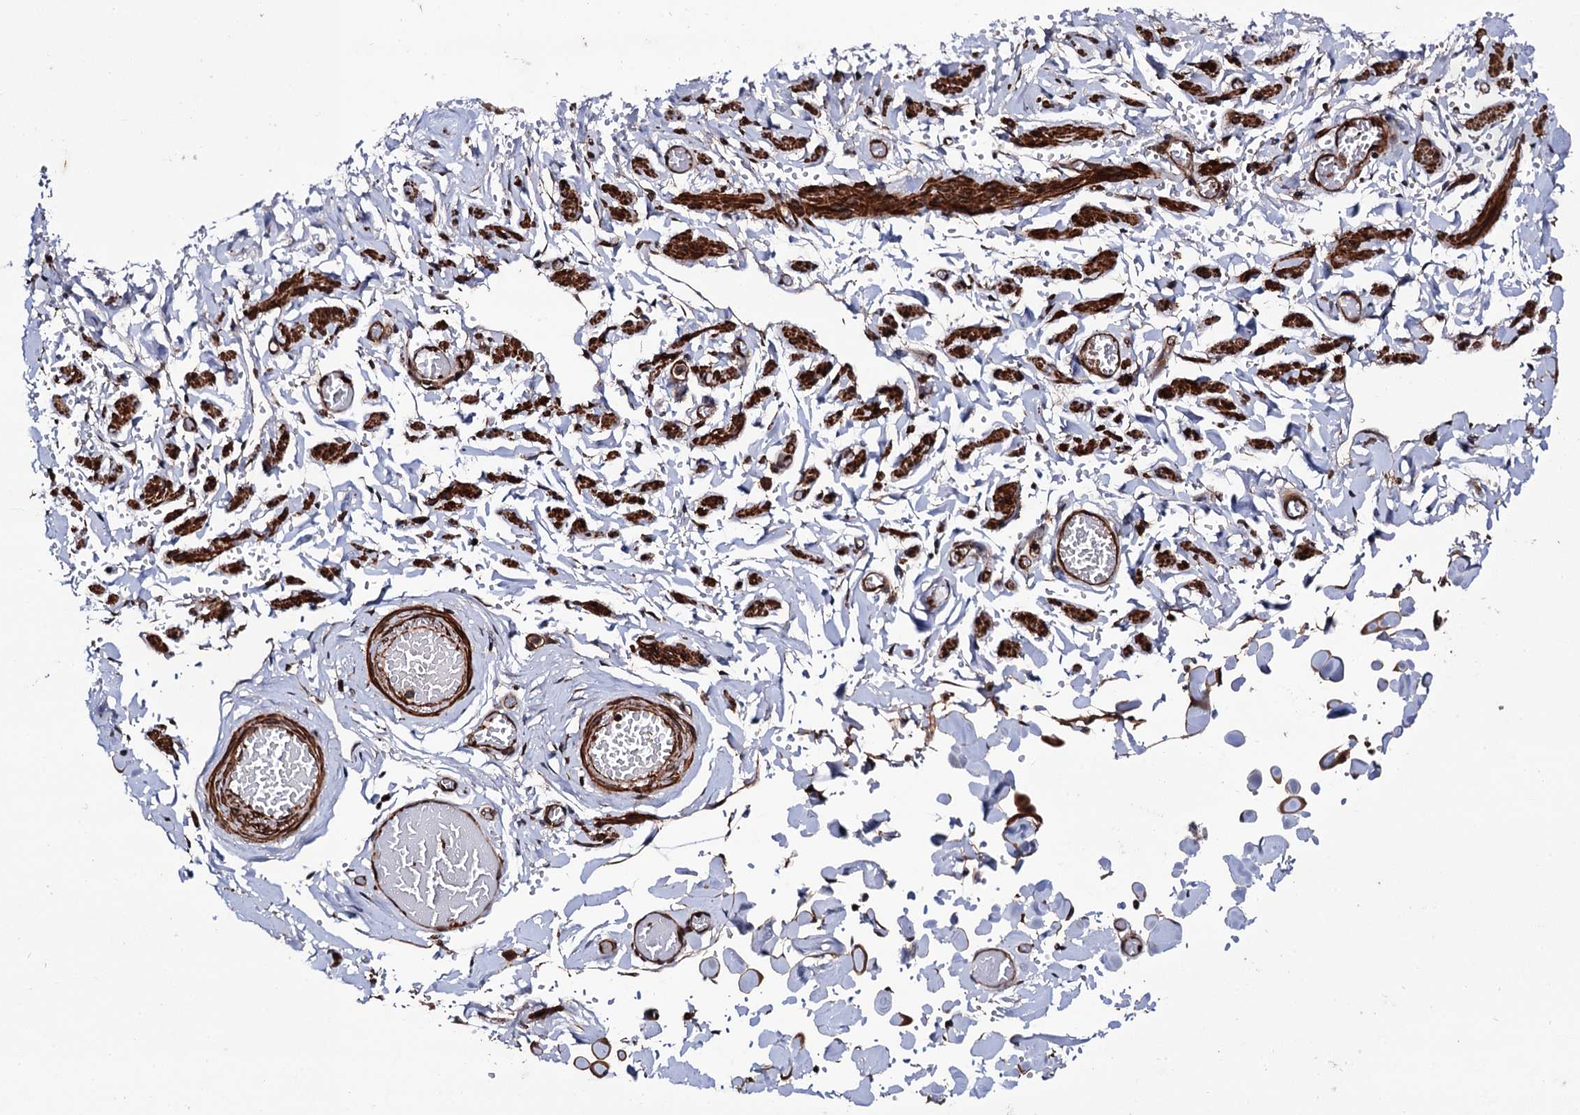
{"staining": {"intensity": "negative", "quantity": "none", "location": "none"}, "tissue": "adipose tissue", "cell_type": "Adipocytes", "image_type": "normal", "snomed": [{"axis": "morphology", "description": "Normal tissue, NOS"}, {"axis": "topography", "description": "Vascular tissue"}, {"axis": "topography", "description": "Fallopian tube"}, {"axis": "topography", "description": "Ovary"}], "caption": "This is a micrograph of IHC staining of normal adipose tissue, which shows no staining in adipocytes.", "gene": "BORA", "patient": {"sex": "female", "age": 67}}